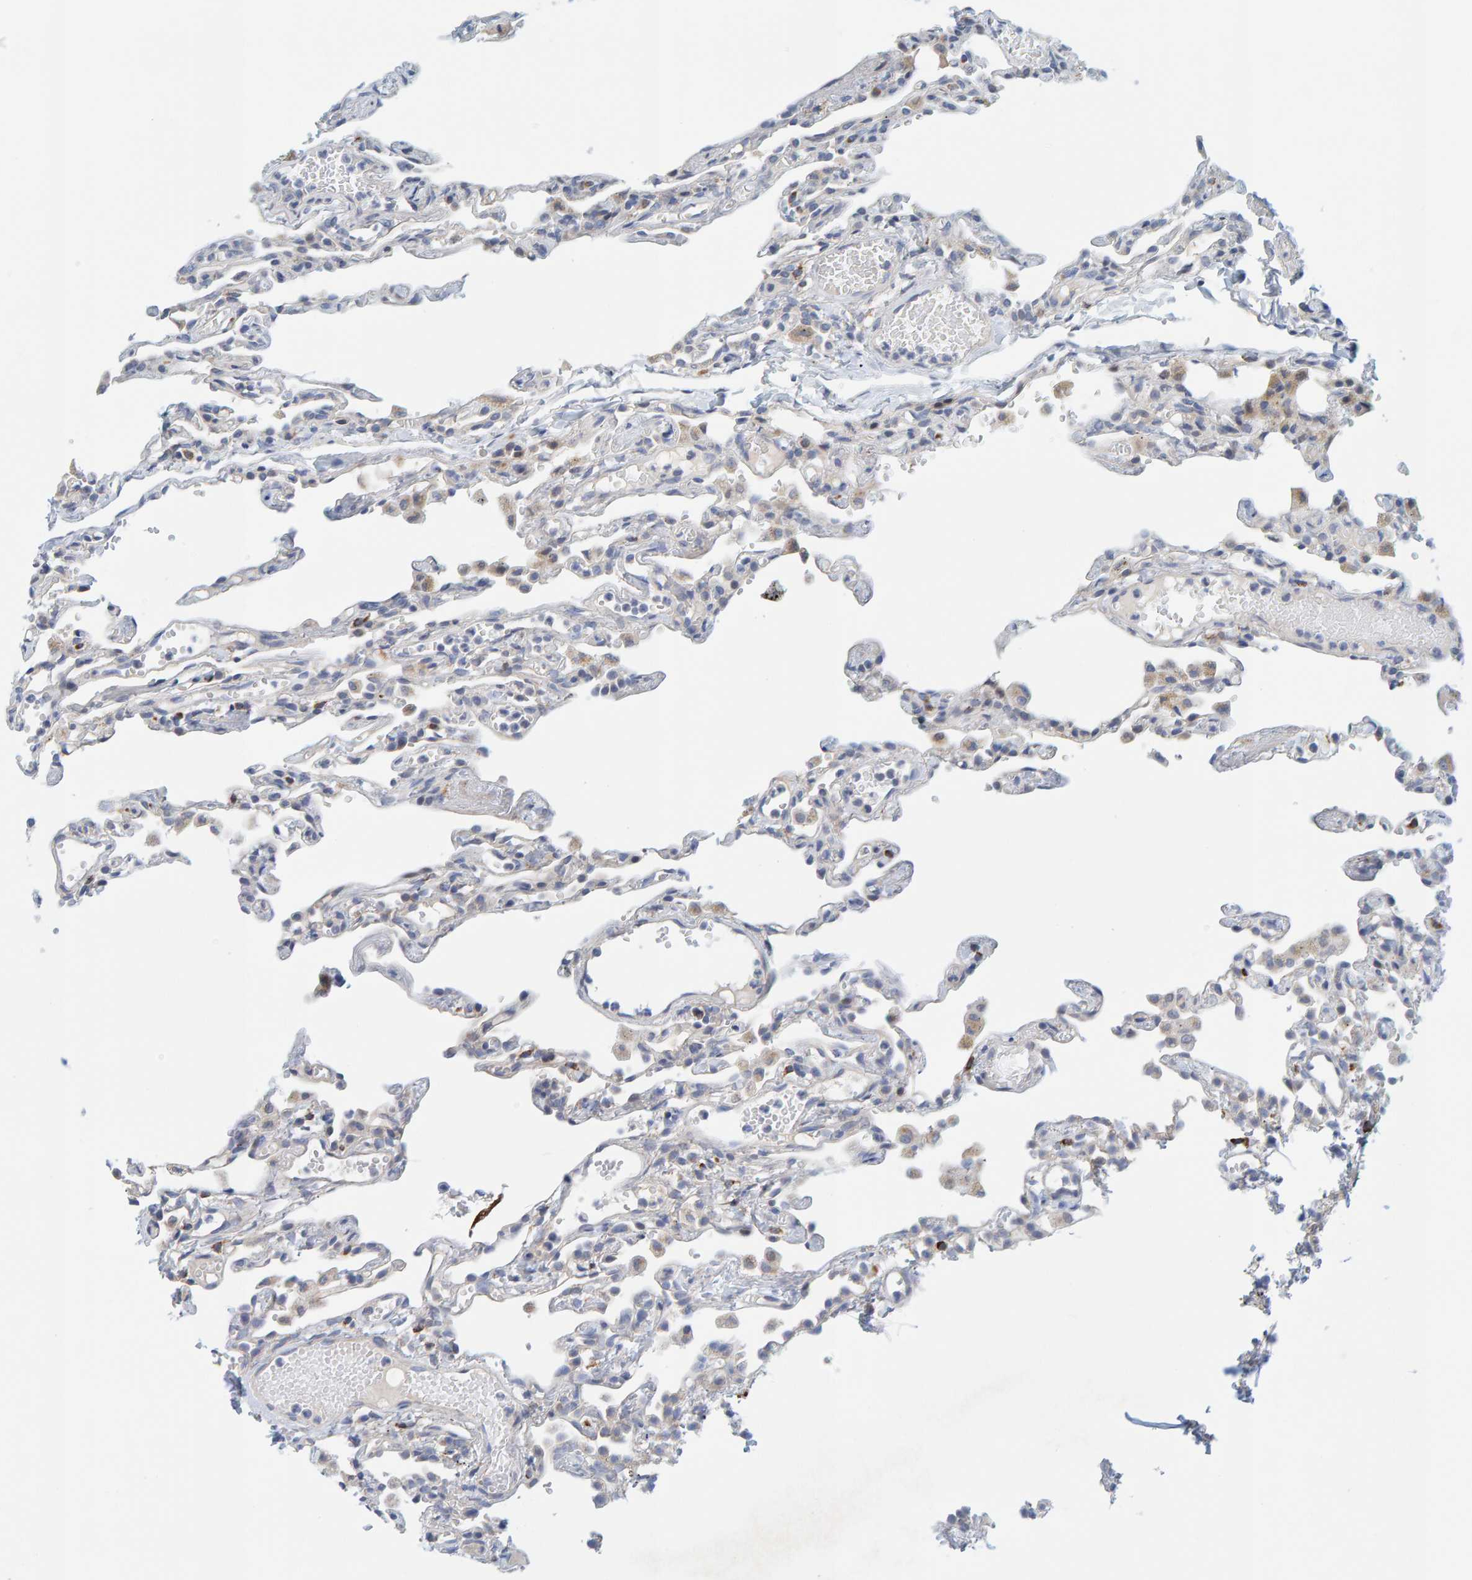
{"staining": {"intensity": "negative", "quantity": "none", "location": "none"}, "tissue": "lung", "cell_type": "Alveolar cells", "image_type": "normal", "snomed": [{"axis": "morphology", "description": "Normal tissue, NOS"}, {"axis": "topography", "description": "Lung"}], "caption": "The photomicrograph reveals no significant expression in alveolar cells of lung.", "gene": "ZC3H3", "patient": {"sex": "male", "age": 21}}